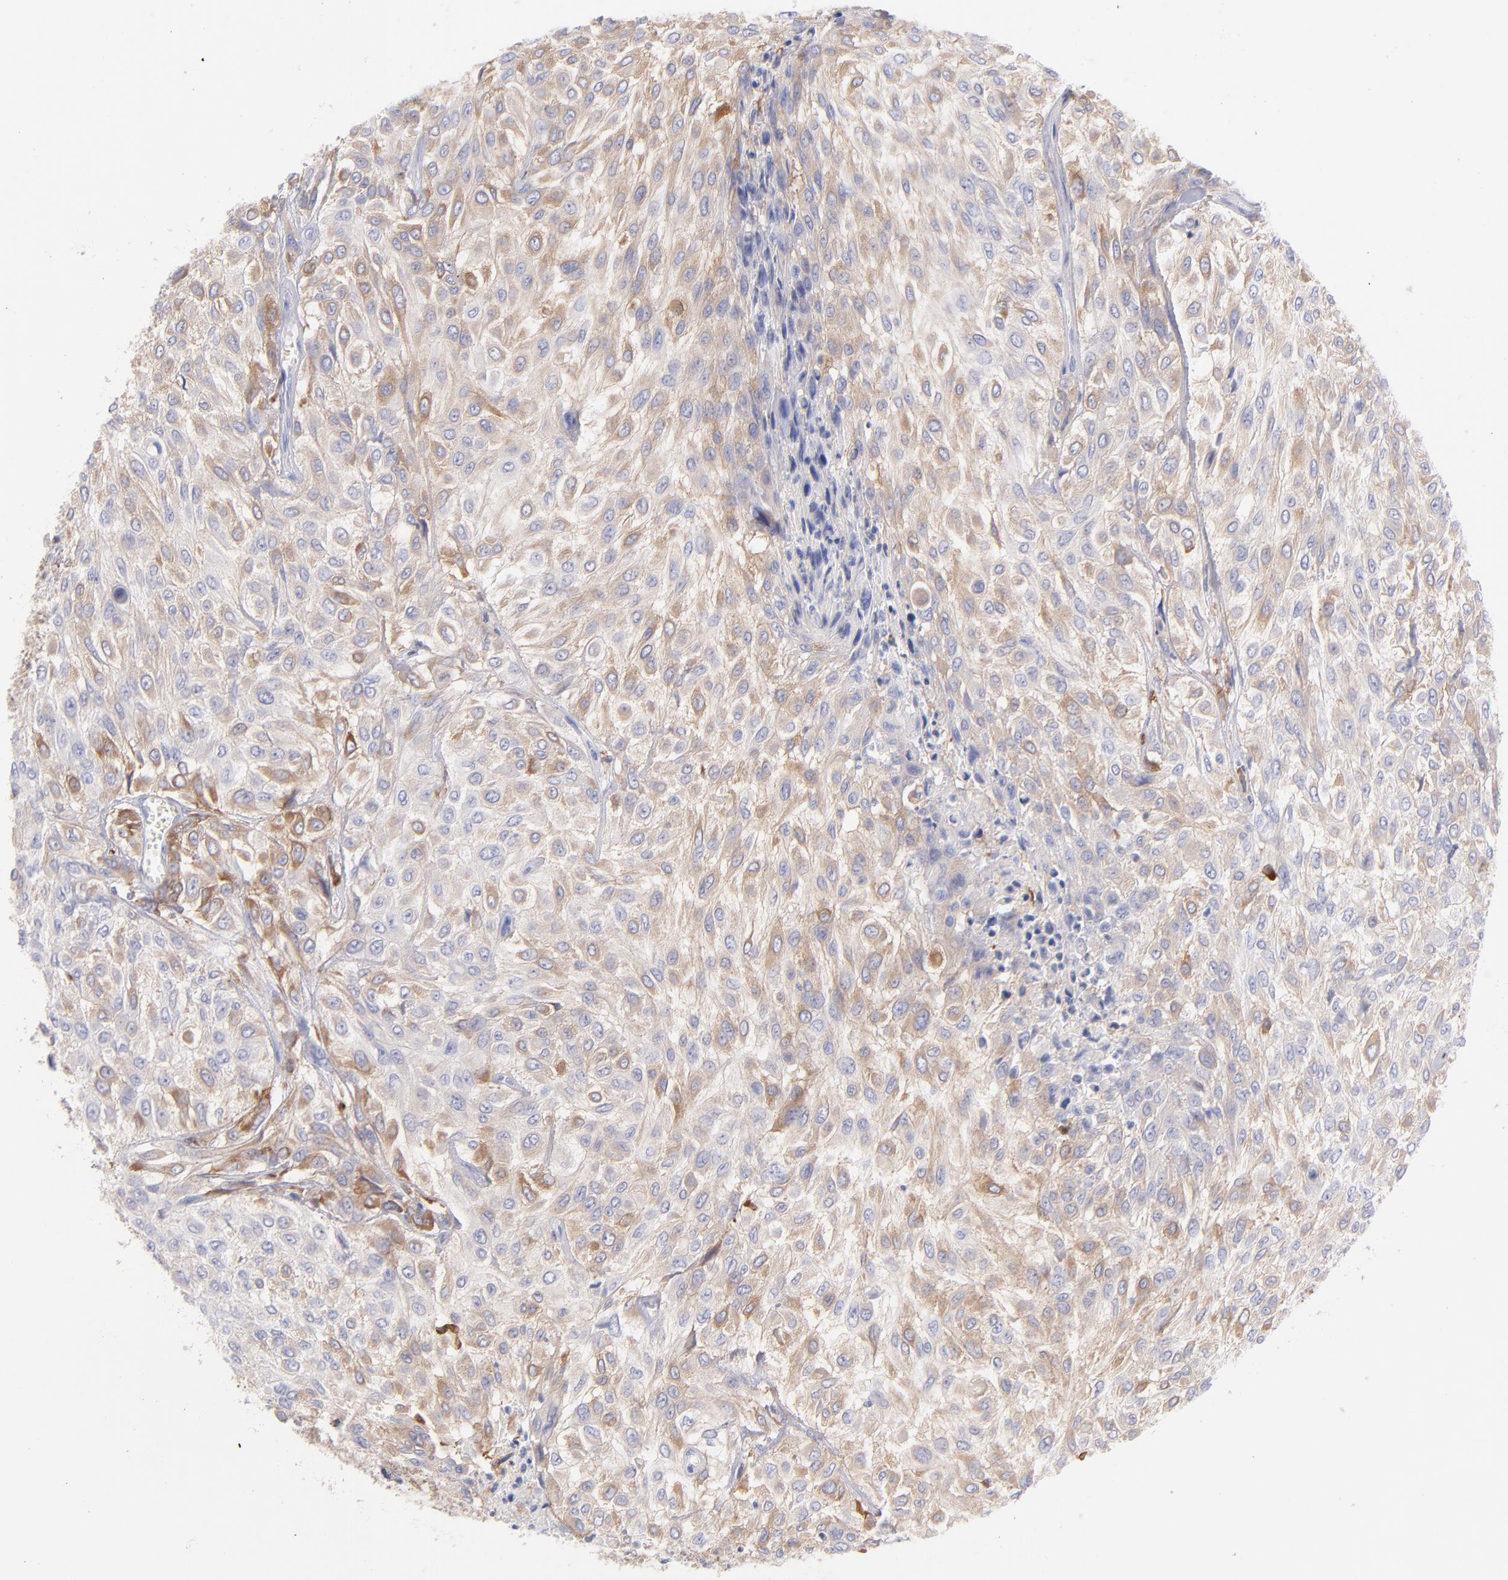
{"staining": {"intensity": "moderate", "quantity": "25%-75%", "location": "cytoplasmic/membranous"}, "tissue": "urothelial cancer", "cell_type": "Tumor cells", "image_type": "cancer", "snomed": [{"axis": "morphology", "description": "Urothelial carcinoma, High grade"}, {"axis": "topography", "description": "Urinary bladder"}], "caption": "IHC image of urothelial cancer stained for a protein (brown), which displays medium levels of moderate cytoplasmic/membranous expression in approximately 25%-75% of tumor cells.", "gene": "PRKCA", "patient": {"sex": "male", "age": 57}}